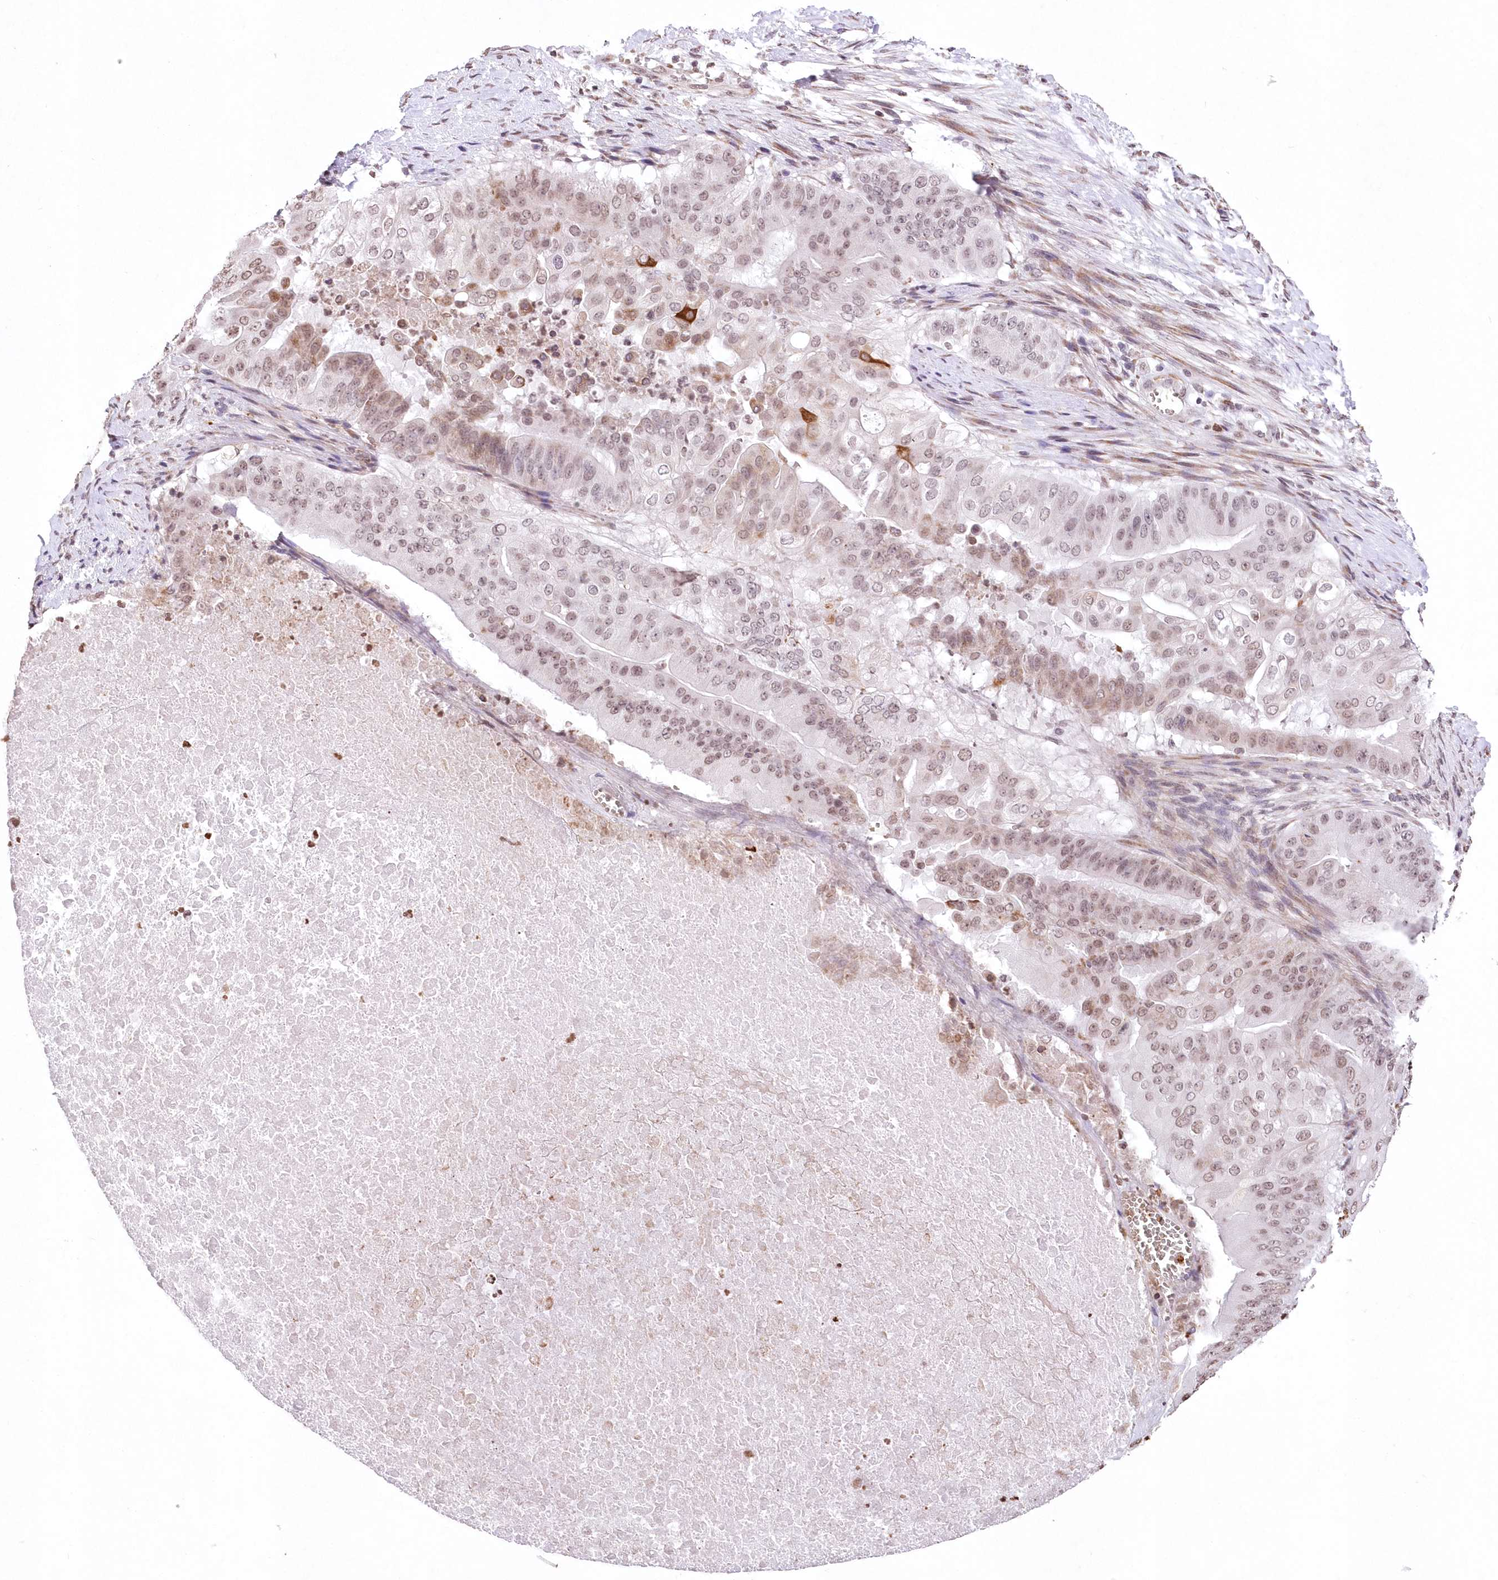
{"staining": {"intensity": "moderate", "quantity": "<25%", "location": "cytoplasmic/membranous"}, "tissue": "pancreatic cancer", "cell_type": "Tumor cells", "image_type": "cancer", "snomed": [{"axis": "morphology", "description": "Adenocarcinoma, NOS"}, {"axis": "topography", "description": "Pancreas"}], "caption": "Adenocarcinoma (pancreatic) stained for a protein displays moderate cytoplasmic/membranous positivity in tumor cells.", "gene": "RBM27", "patient": {"sex": "female", "age": 77}}